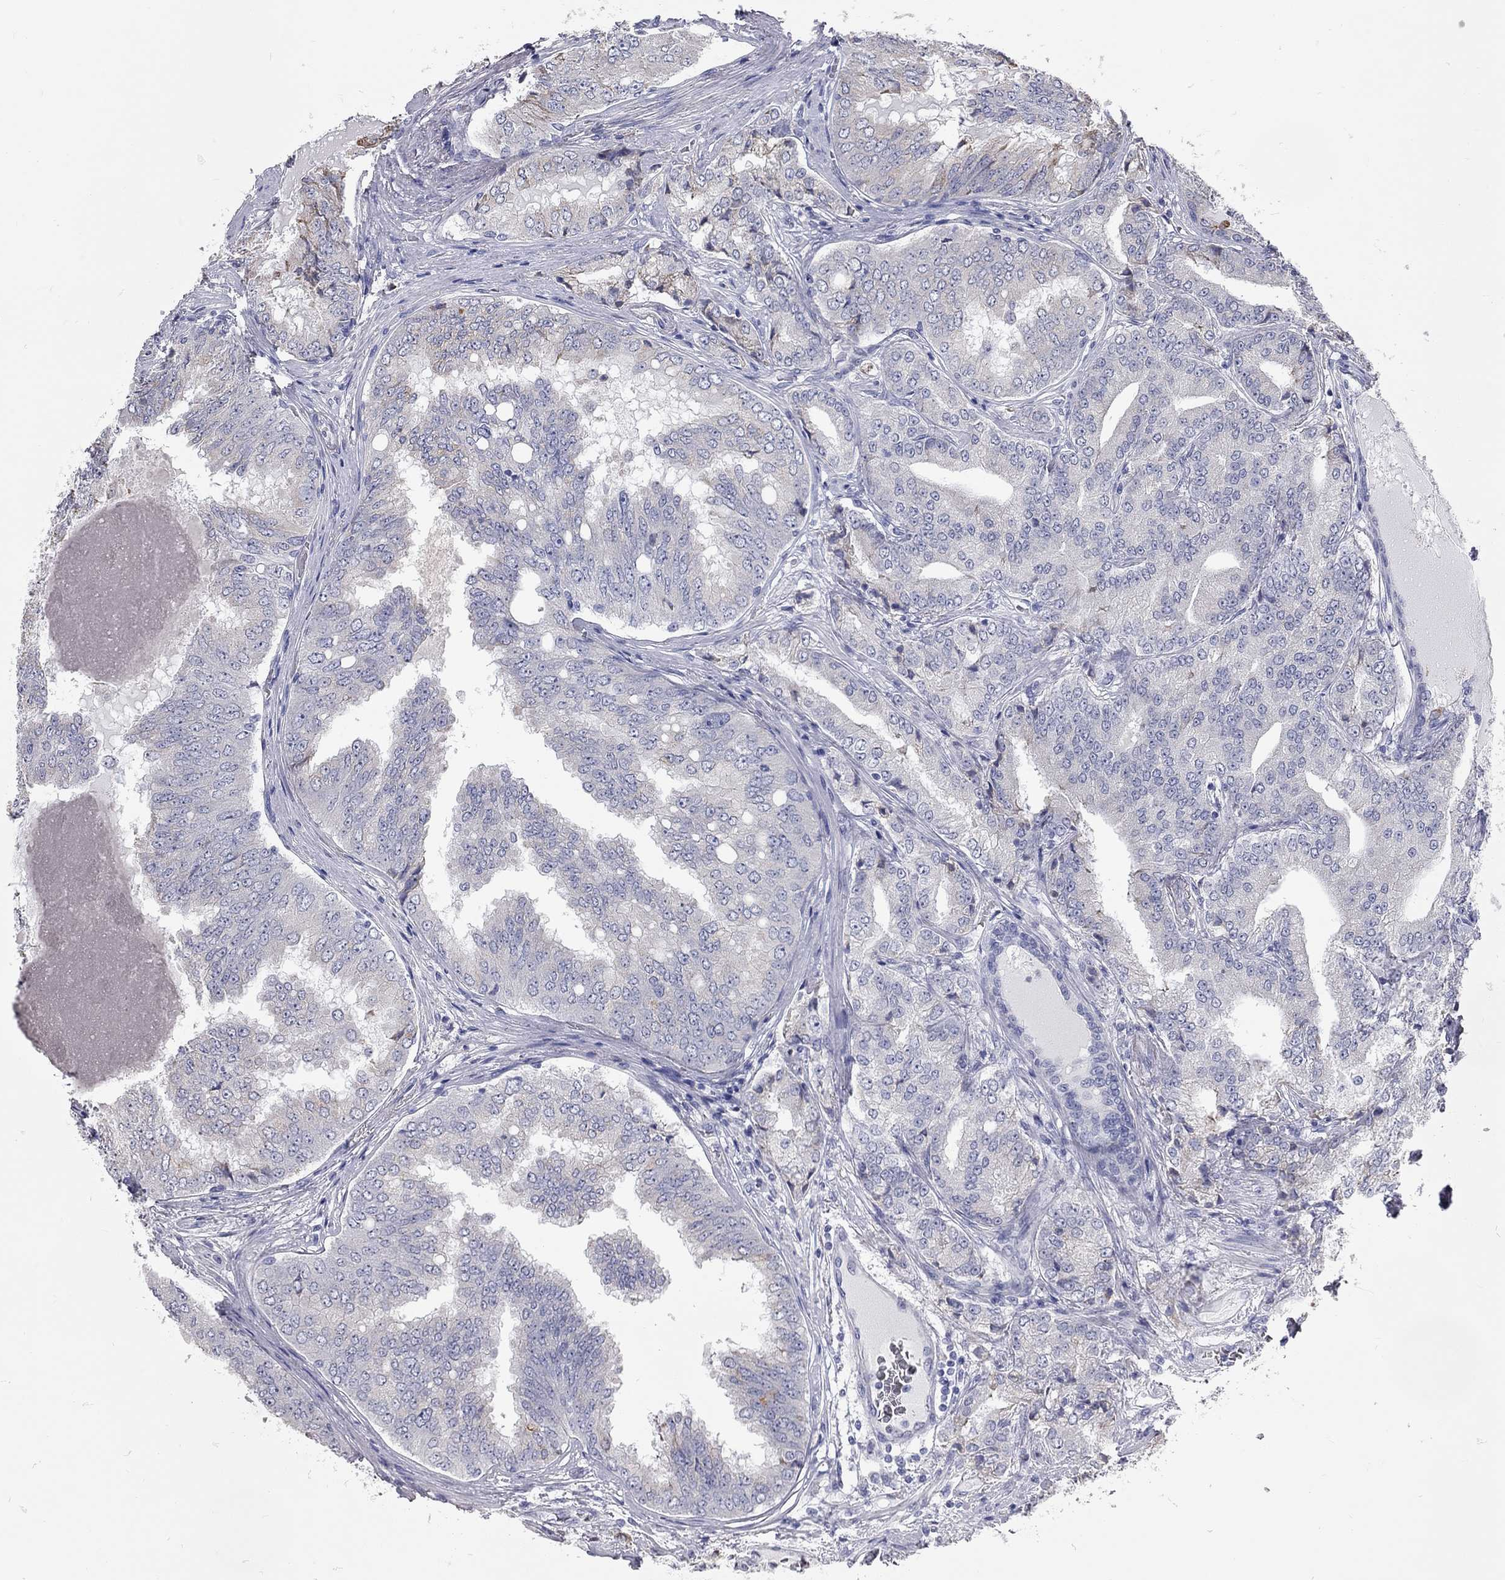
{"staining": {"intensity": "negative", "quantity": "none", "location": "none"}, "tissue": "prostate cancer", "cell_type": "Tumor cells", "image_type": "cancer", "snomed": [{"axis": "morphology", "description": "Adenocarcinoma, NOS"}, {"axis": "topography", "description": "Prostate"}], "caption": "Tumor cells are negative for brown protein staining in prostate cancer (adenocarcinoma).", "gene": "XAGE2", "patient": {"sex": "male", "age": 65}}